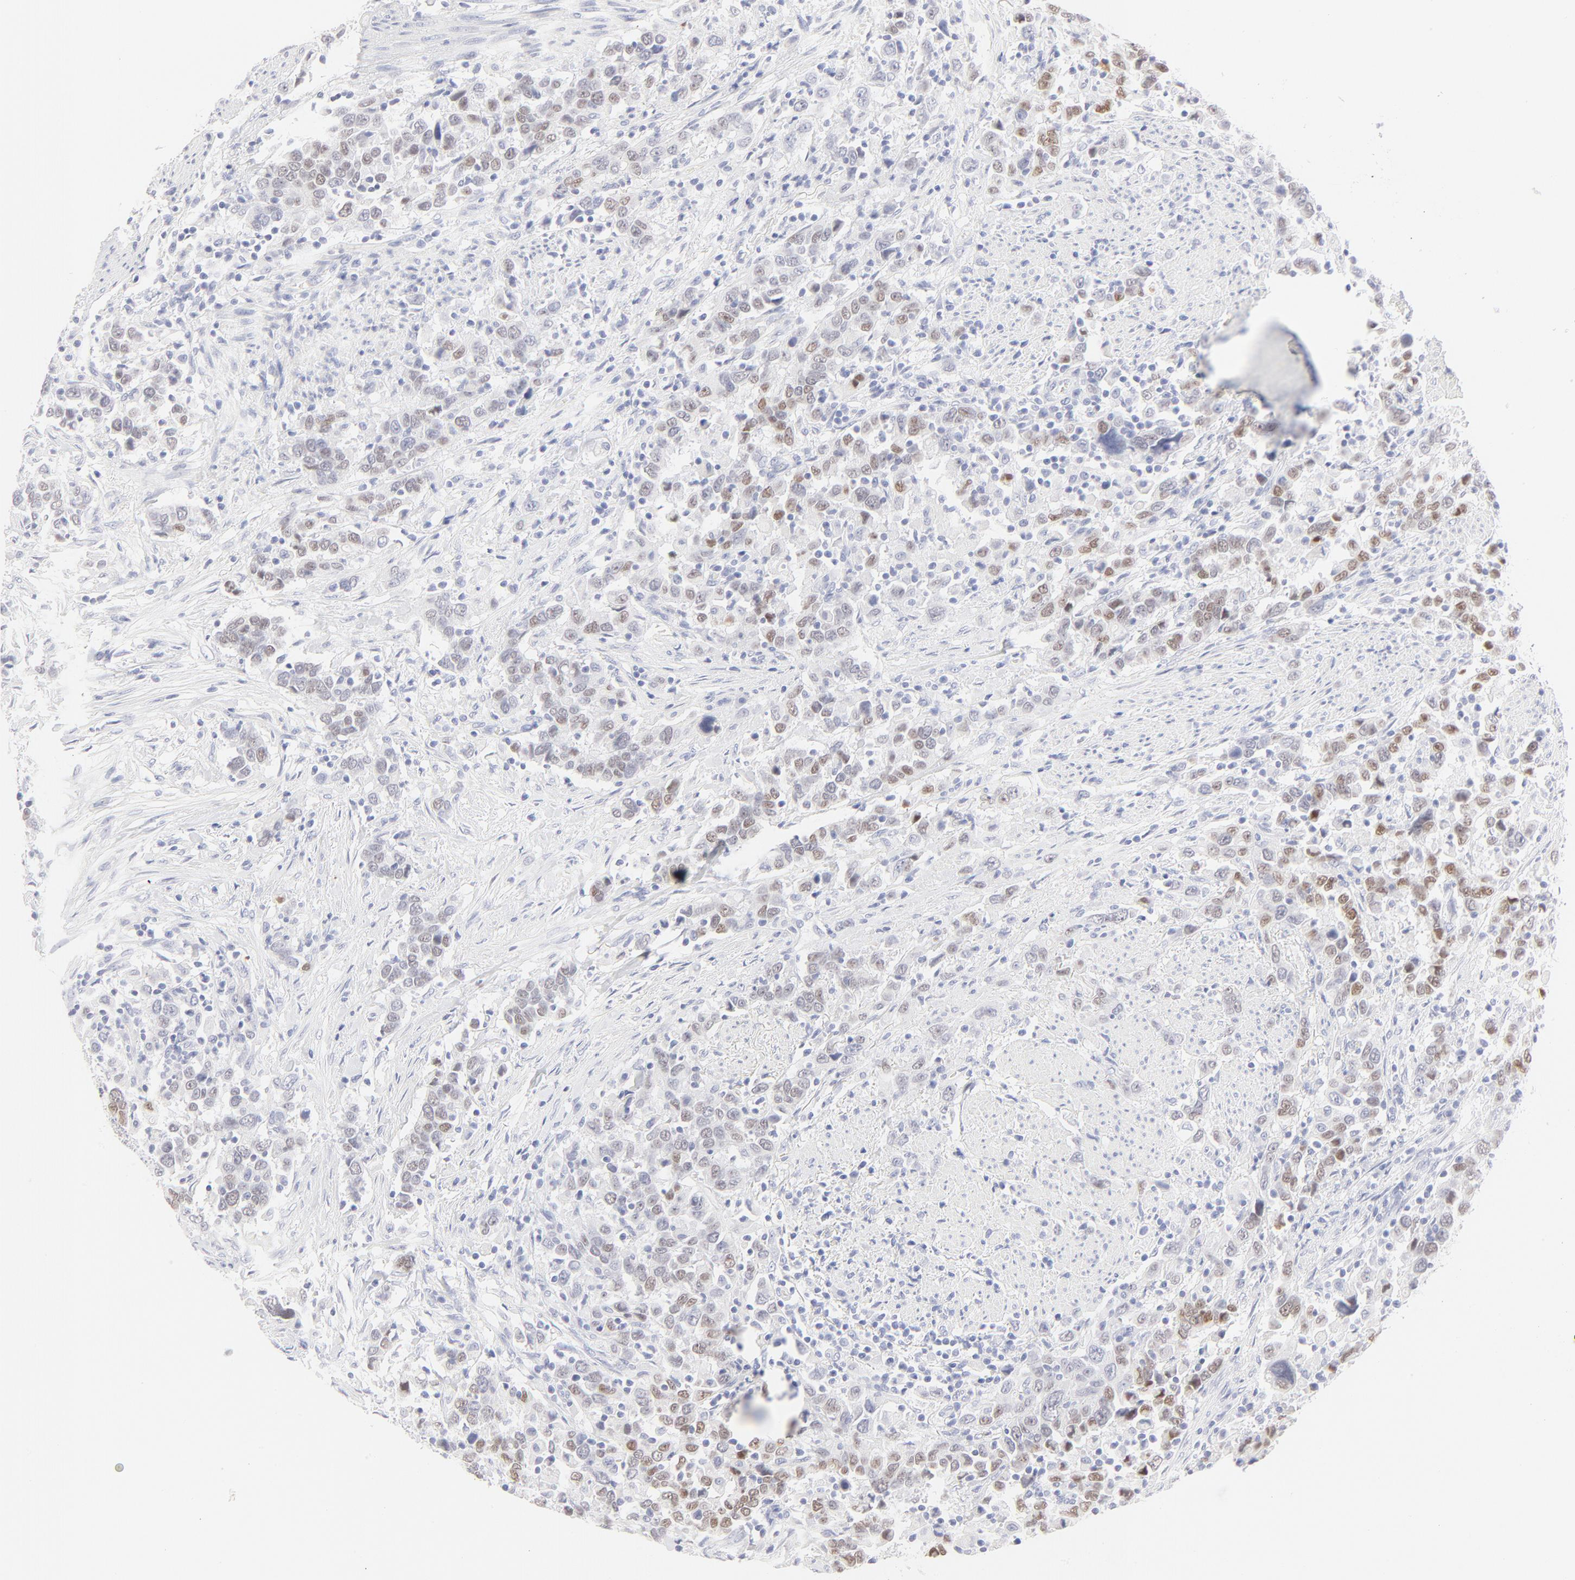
{"staining": {"intensity": "moderate", "quantity": "25%-75%", "location": "nuclear"}, "tissue": "urothelial cancer", "cell_type": "Tumor cells", "image_type": "cancer", "snomed": [{"axis": "morphology", "description": "Urothelial carcinoma, High grade"}, {"axis": "topography", "description": "Urinary bladder"}], "caption": "Moderate nuclear positivity for a protein is appreciated in approximately 25%-75% of tumor cells of urothelial cancer using immunohistochemistry.", "gene": "ELF3", "patient": {"sex": "male", "age": 61}}